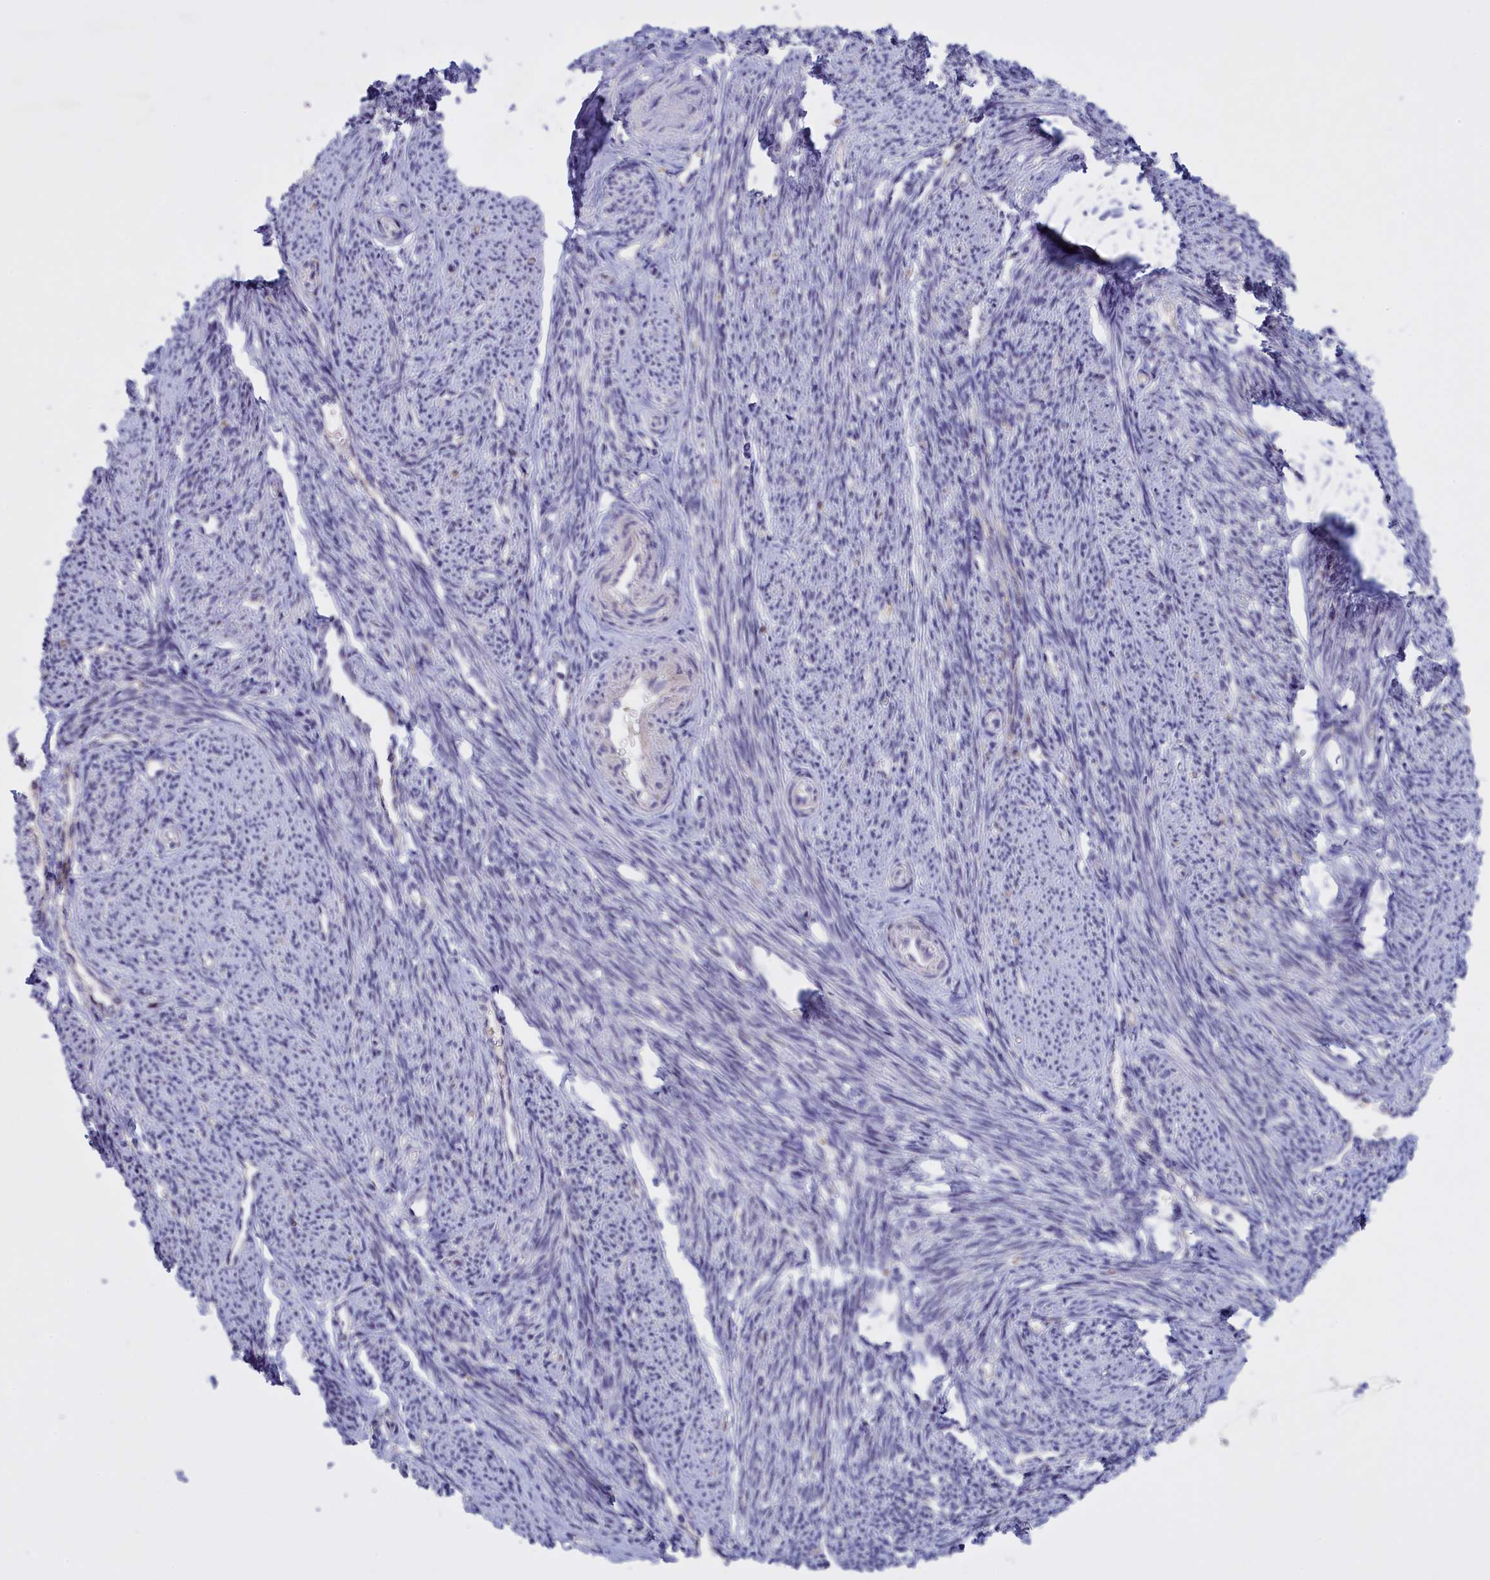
{"staining": {"intensity": "negative", "quantity": "none", "location": "none"}, "tissue": "smooth muscle", "cell_type": "Smooth muscle cells", "image_type": "normal", "snomed": [{"axis": "morphology", "description": "Normal tissue, NOS"}, {"axis": "topography", "description": "Smooth muscle"}, {"axis": "topography", "description": "Uterus"}], "caption": "A high-resolution photomicrograph shows immunohistochemistry staining of benign smooth muscle, which demonstrates no significant positivity in smooth muscle cells.", "gene": "FAM149B1", "patient": {"sex": "female", "age": 59}}